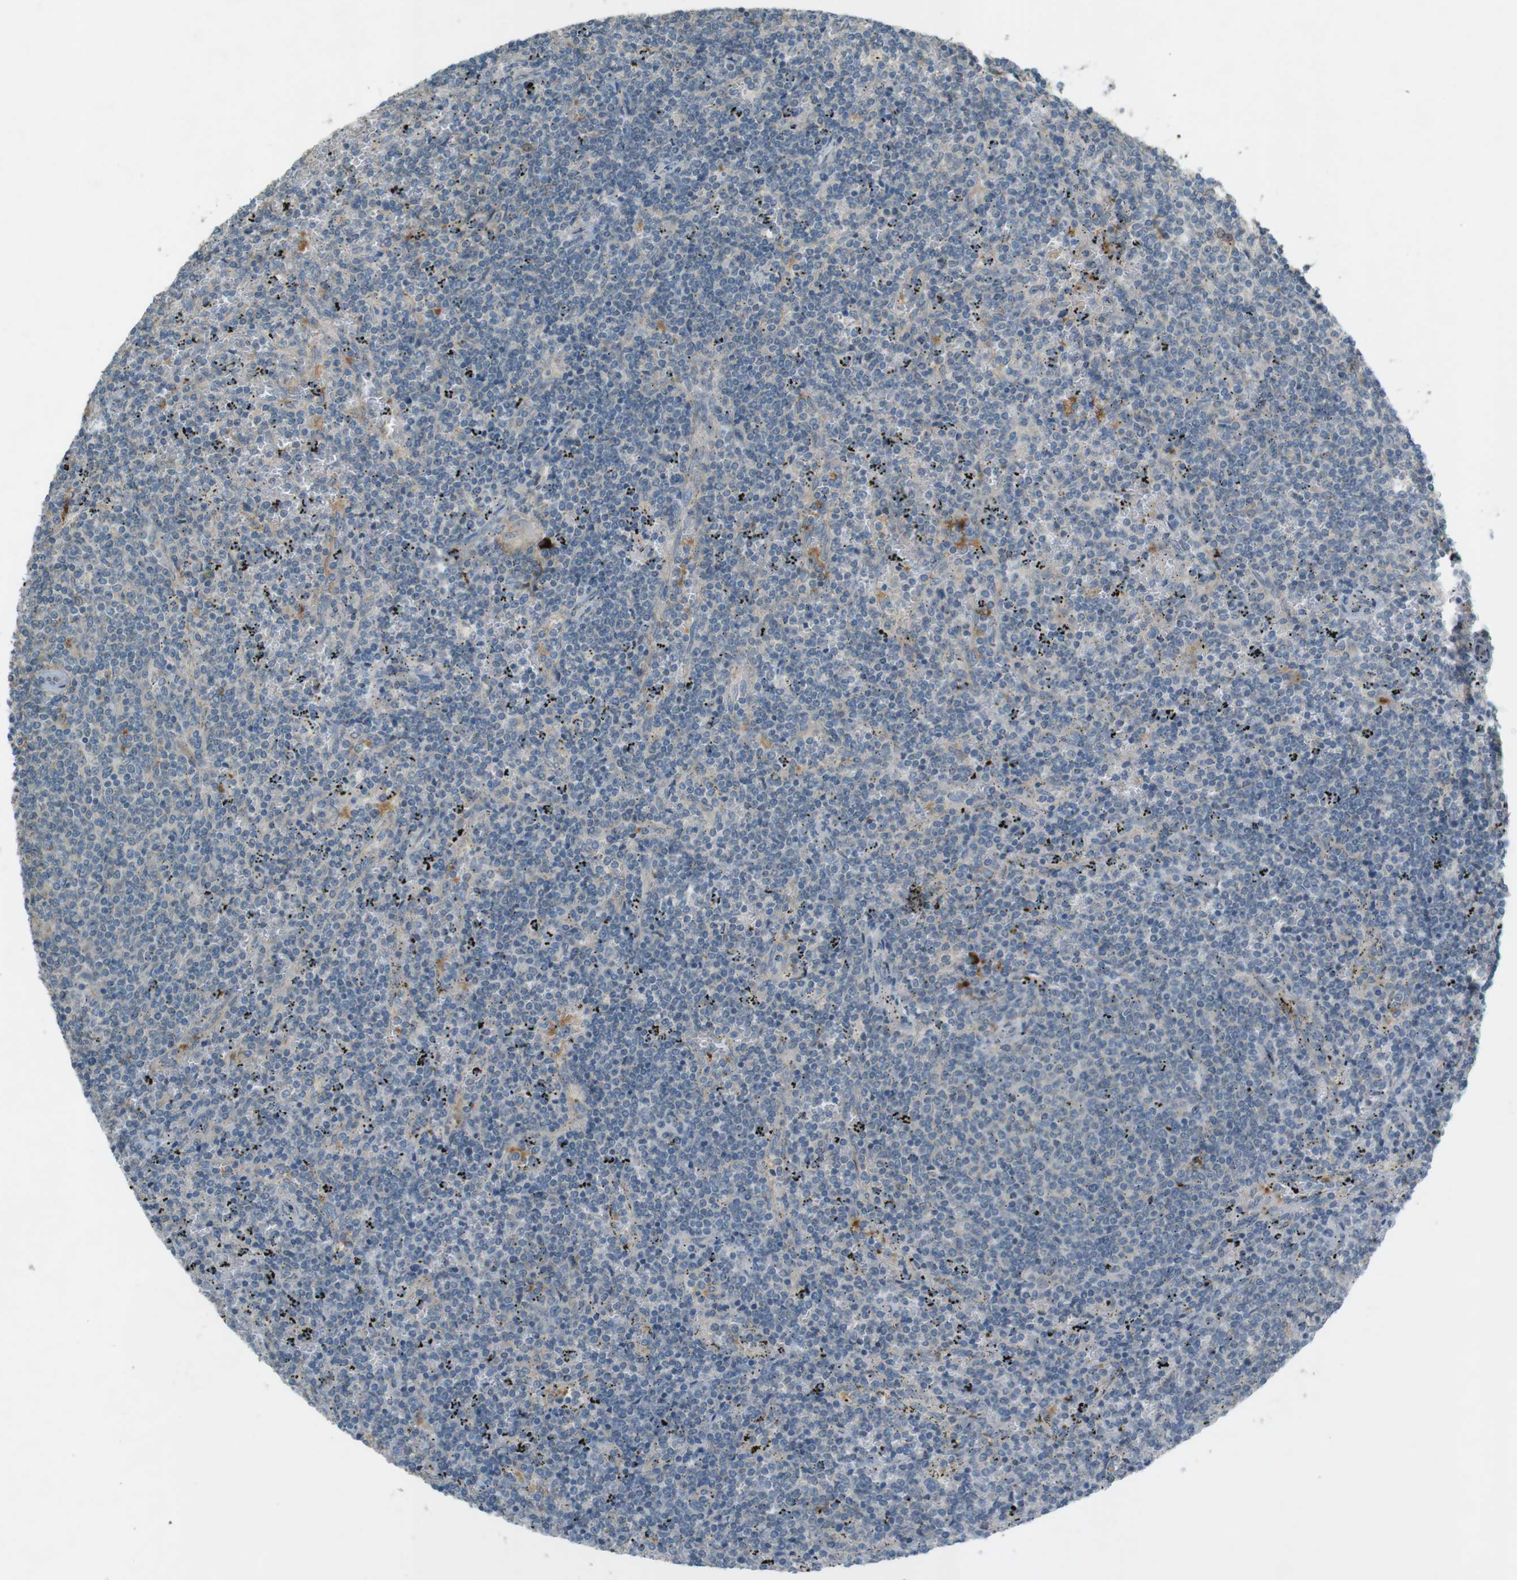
{"staining": {"intensity": "negative", "quantity": "none", "location": "none"}, "tissue": "lymphoma", "cell_type": "Tumor cells", "image_type": "cancer", "snomed": [{"axis": "morphology", "description": "Malignant lymphoma, non-Hodgkin's type, Low grade"}, {"axis": "topography", "description": "Spleen"}], "caption": "This histopathology image is of malignant lymphoma, non-Hodgkin's type (low-grade) stained with IHC to label a protein in brown with the nuclei are counter-stained blue. There is no expression in tumor cells.", "gene": "TMEM41B", "patient": {"sex": "female", "age": 50}}